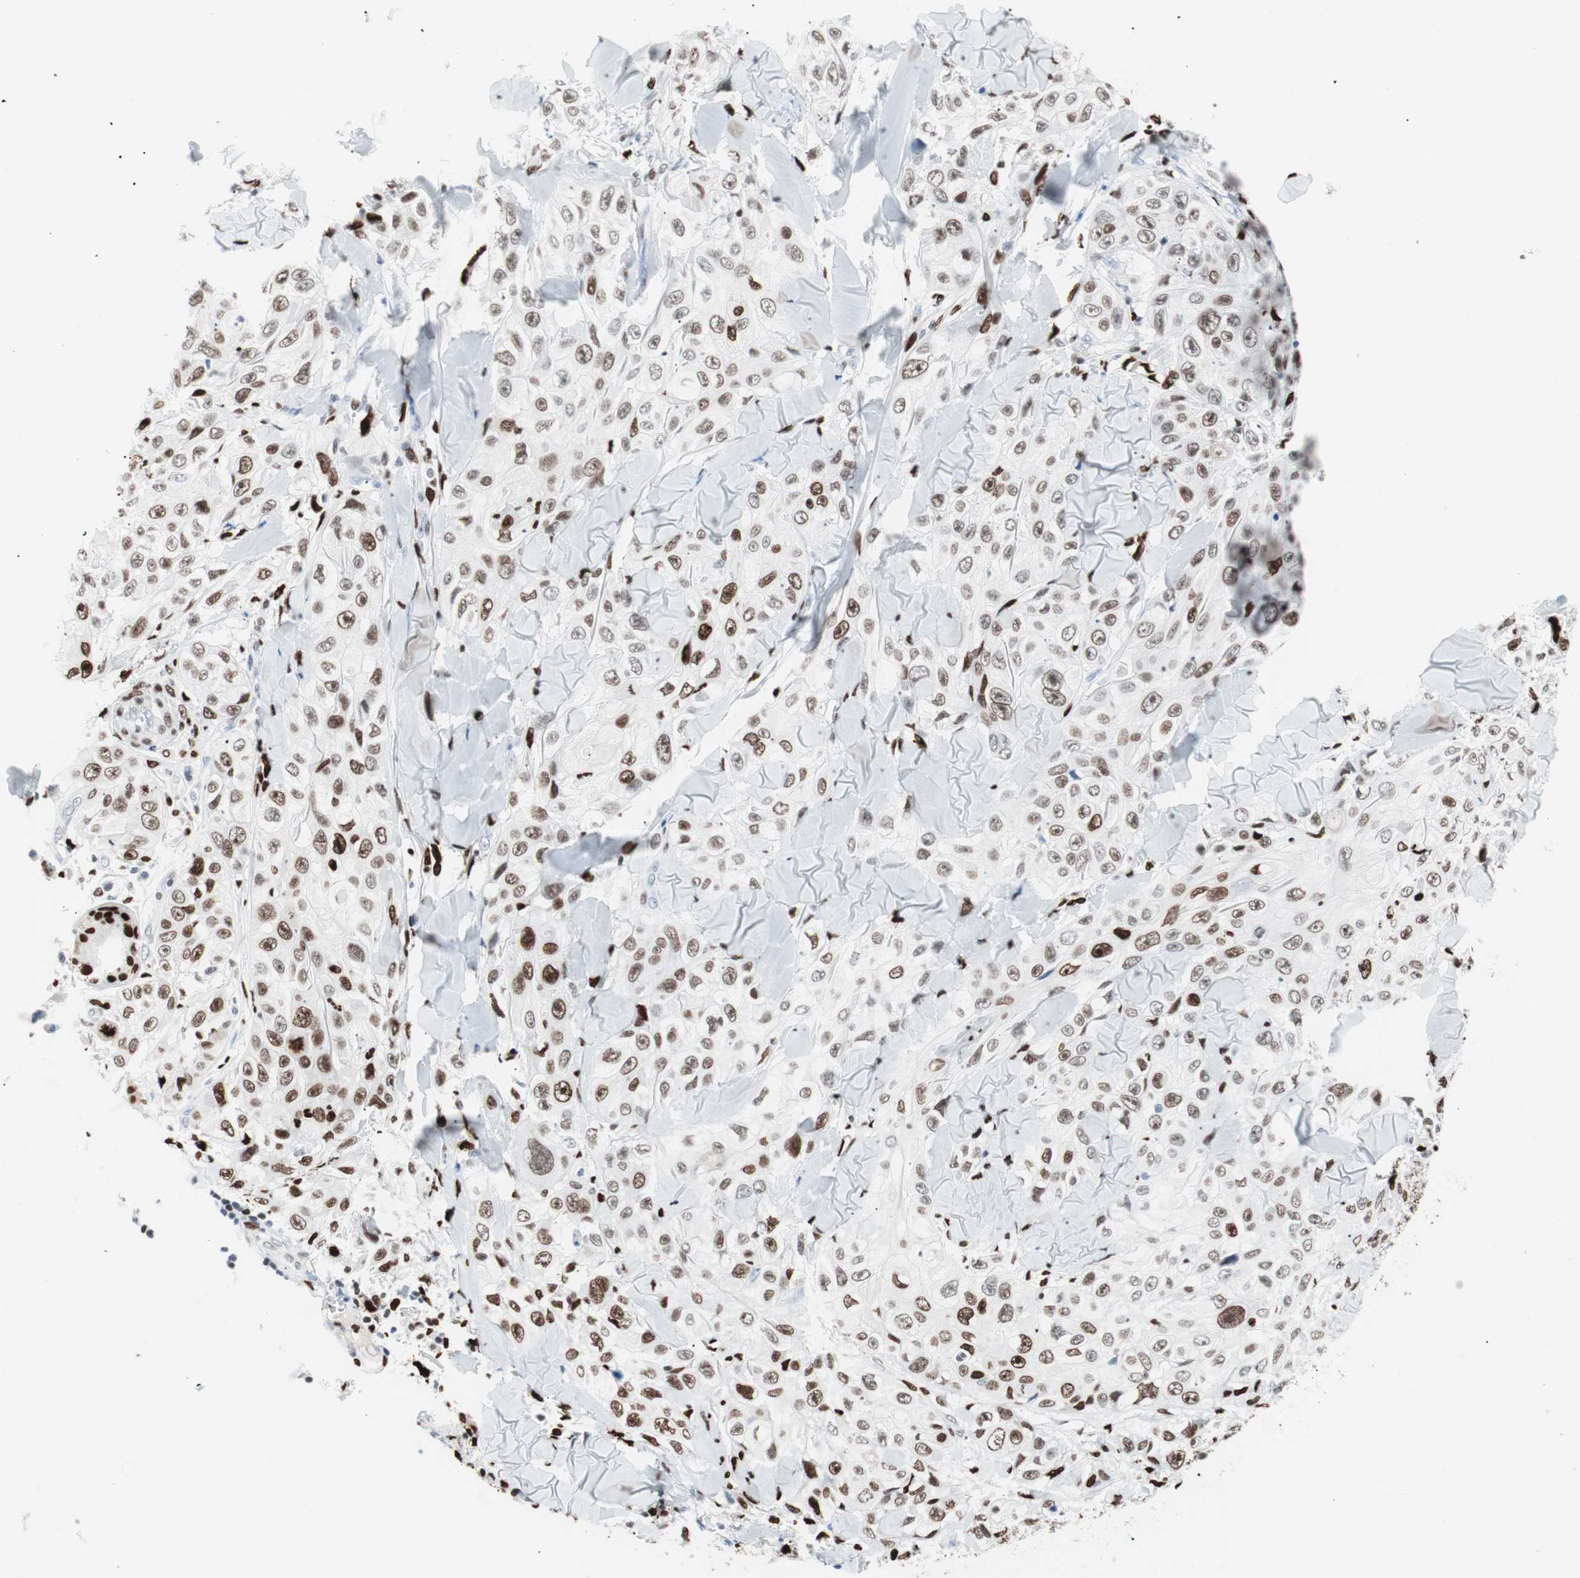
{"staining": {"intensity": "moderate", "quantity": ">75%", "location": "nuclear"}, "tissue": "skin cancer", "cell_type": "Tumor cells", "image_type": "cancer", "snomed": [{"axis": "morphology", "description": "Squamous cell carcinoma, NOS"}, {"axis": "topography", "description": "Skin"}], "caption": "There is medium levels of moderate nuclear positivity in tumor cells of skin squamous cell carcinoma, as demonstrated by immunohistochemical staining (brown color).", "gene": "CEBPB", "patient": {"sex": "male", "age": 86}}